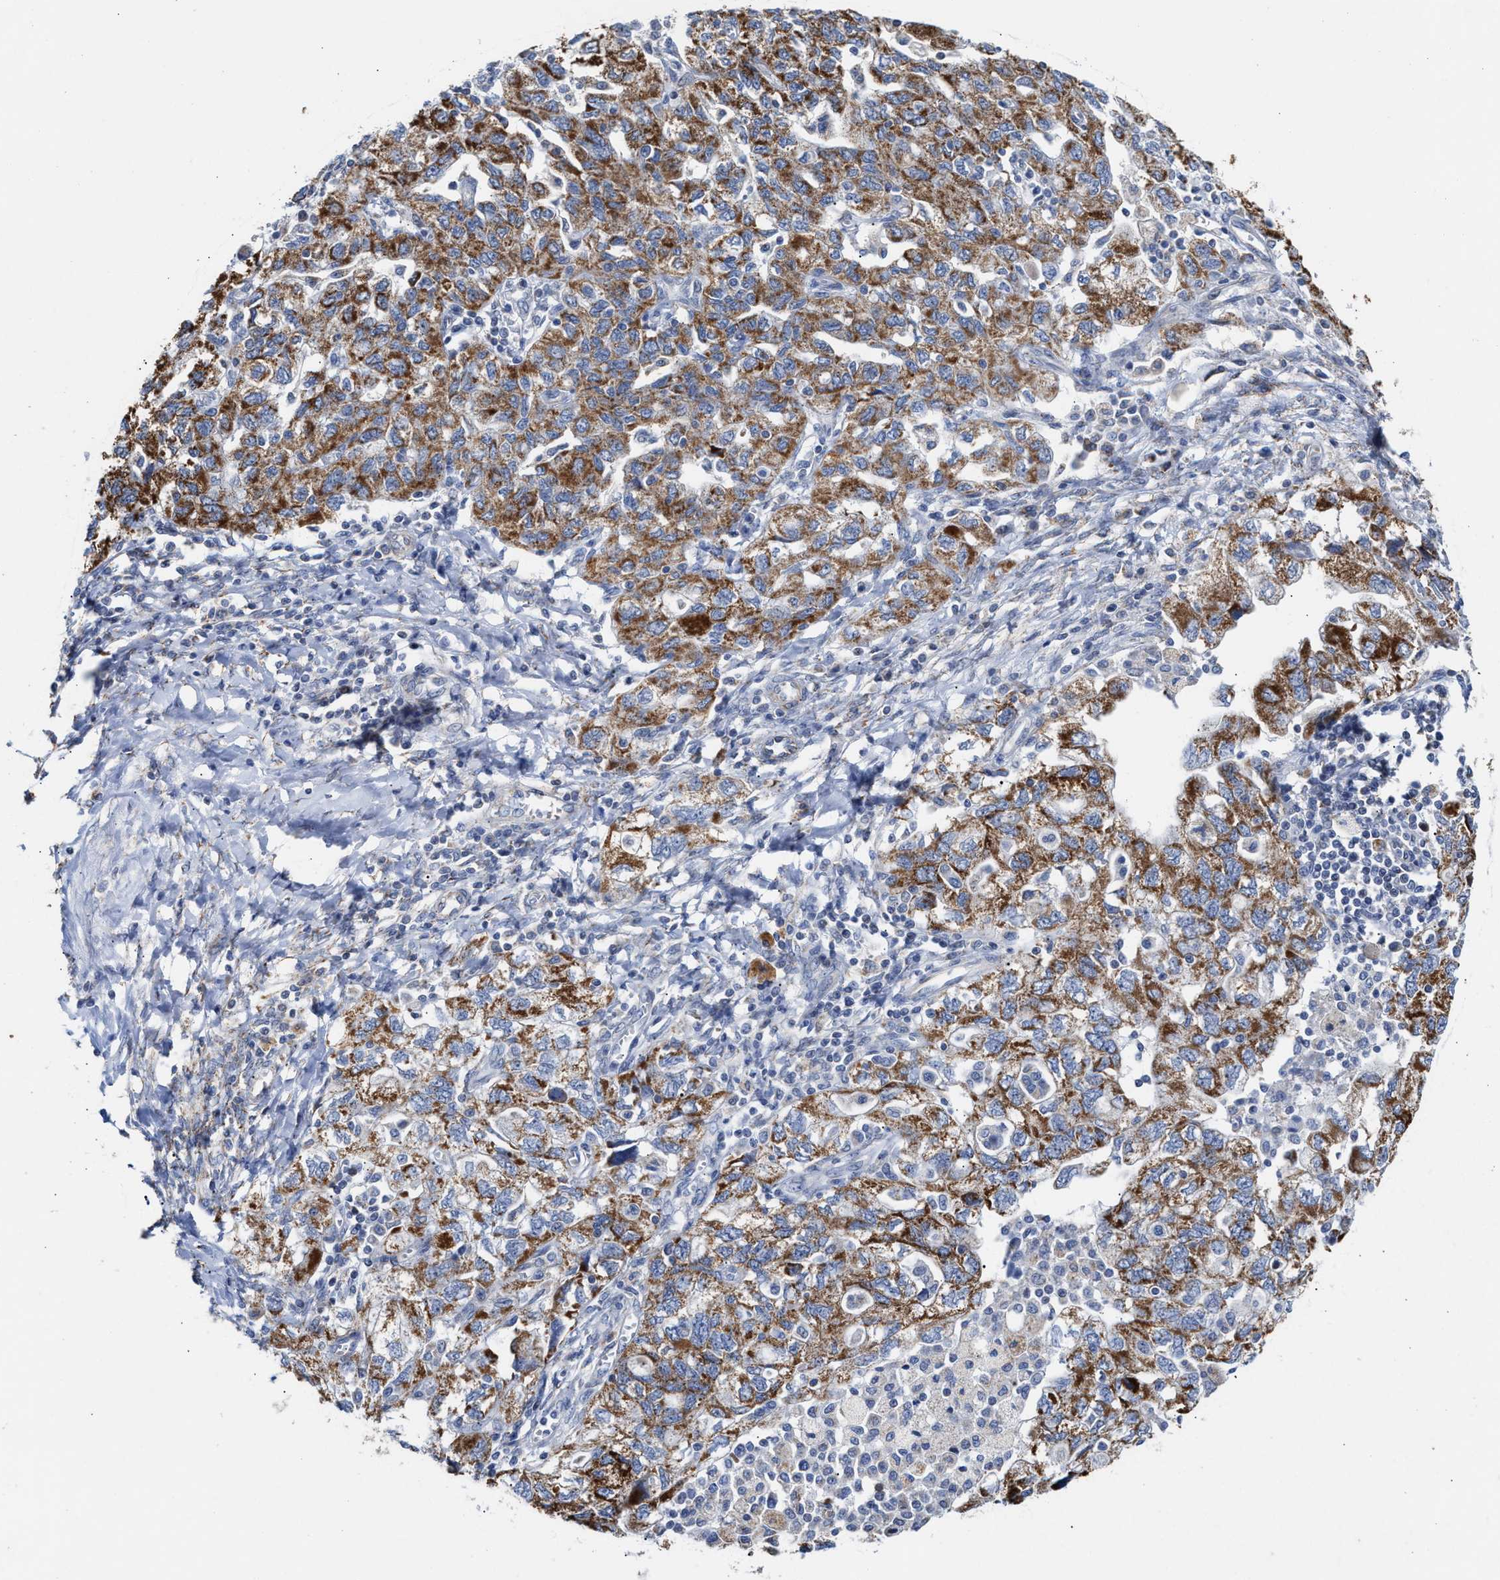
{"staining": {"intensity": "moderate", "quantity": ">75%", "location": "cytoplasmic/membranous"}, "tissue": "ovarian cancer", "cell_type": "Tumor cells", "image_type": "cancer", "snomed": [{"axis": "morphology", "description": "Carcinoma, NOS"}, {"axis": "morphology", "description": "Cystadenocarcinoma, serous, NOS"}, {"axis": "topography", "description": "Ovary"}], "caption": "About >75% of tumor cells in human ovarian cancer display moderate cytoplasmic/membranous protein expression as visualized by brown immunohistochemical staining.", "gene": "JAG1", "patient": {"sex": "female", "age": 69}}